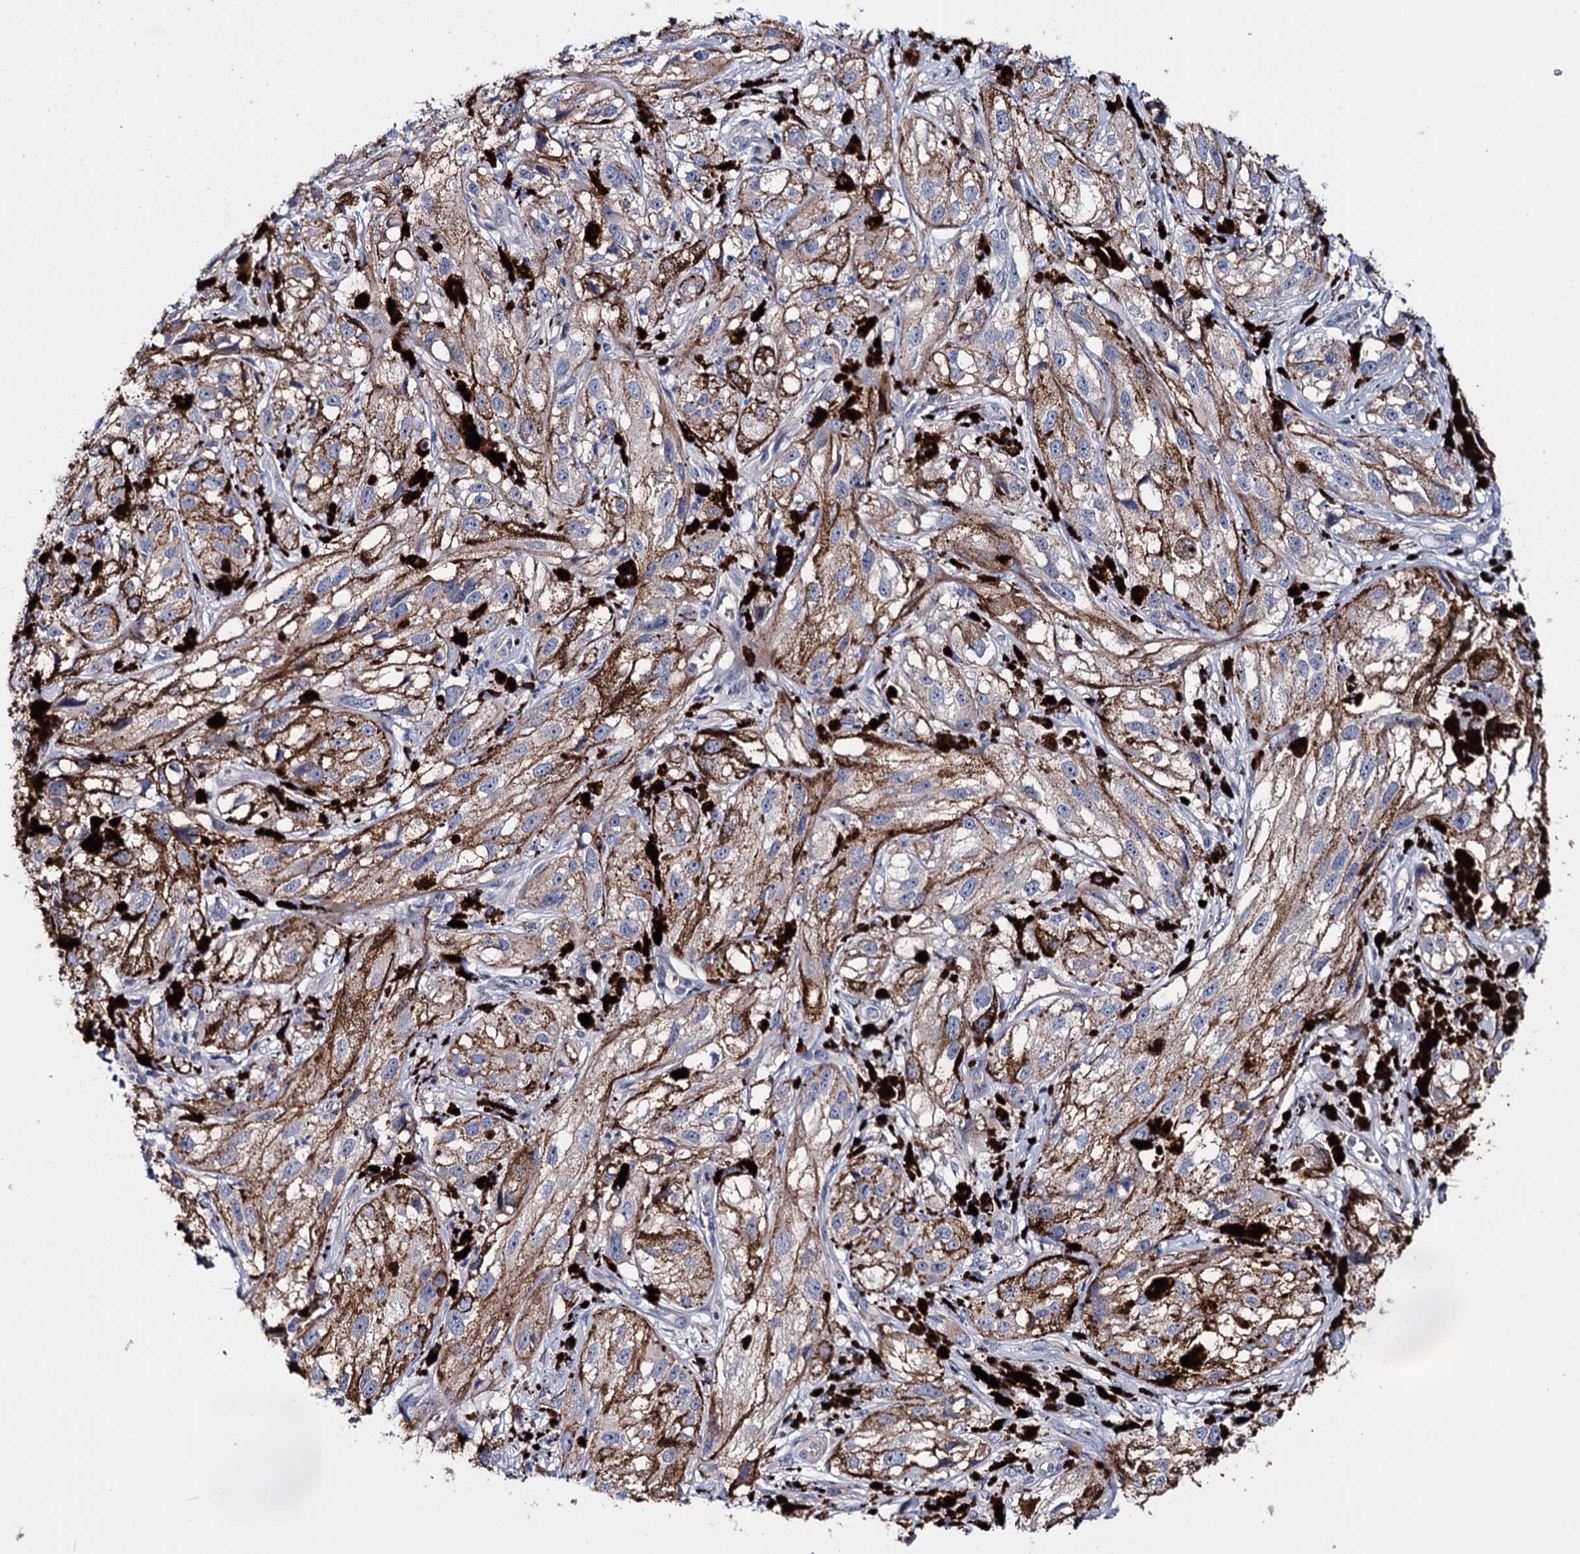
{"staining": {"intensity": "weak", "quantity": ">75%", "location": "cytoplasmic/membranous"}, "tissue": "melanoma", "cell_type": "Tumor cells", "image_type": "cancer", "snomed": [{"axis": "morphology", "description": "Malignant melanoma, NOS"}, {"axis": "topography", "description": "Skin"}], "caption": "This is an image of IHC staining of melanoma, which shows weak expression in the cytoplasmic/membranous of tumor cells.", "gene": "PPP1R32", "patient": {"sex": "male", "age": 88}}